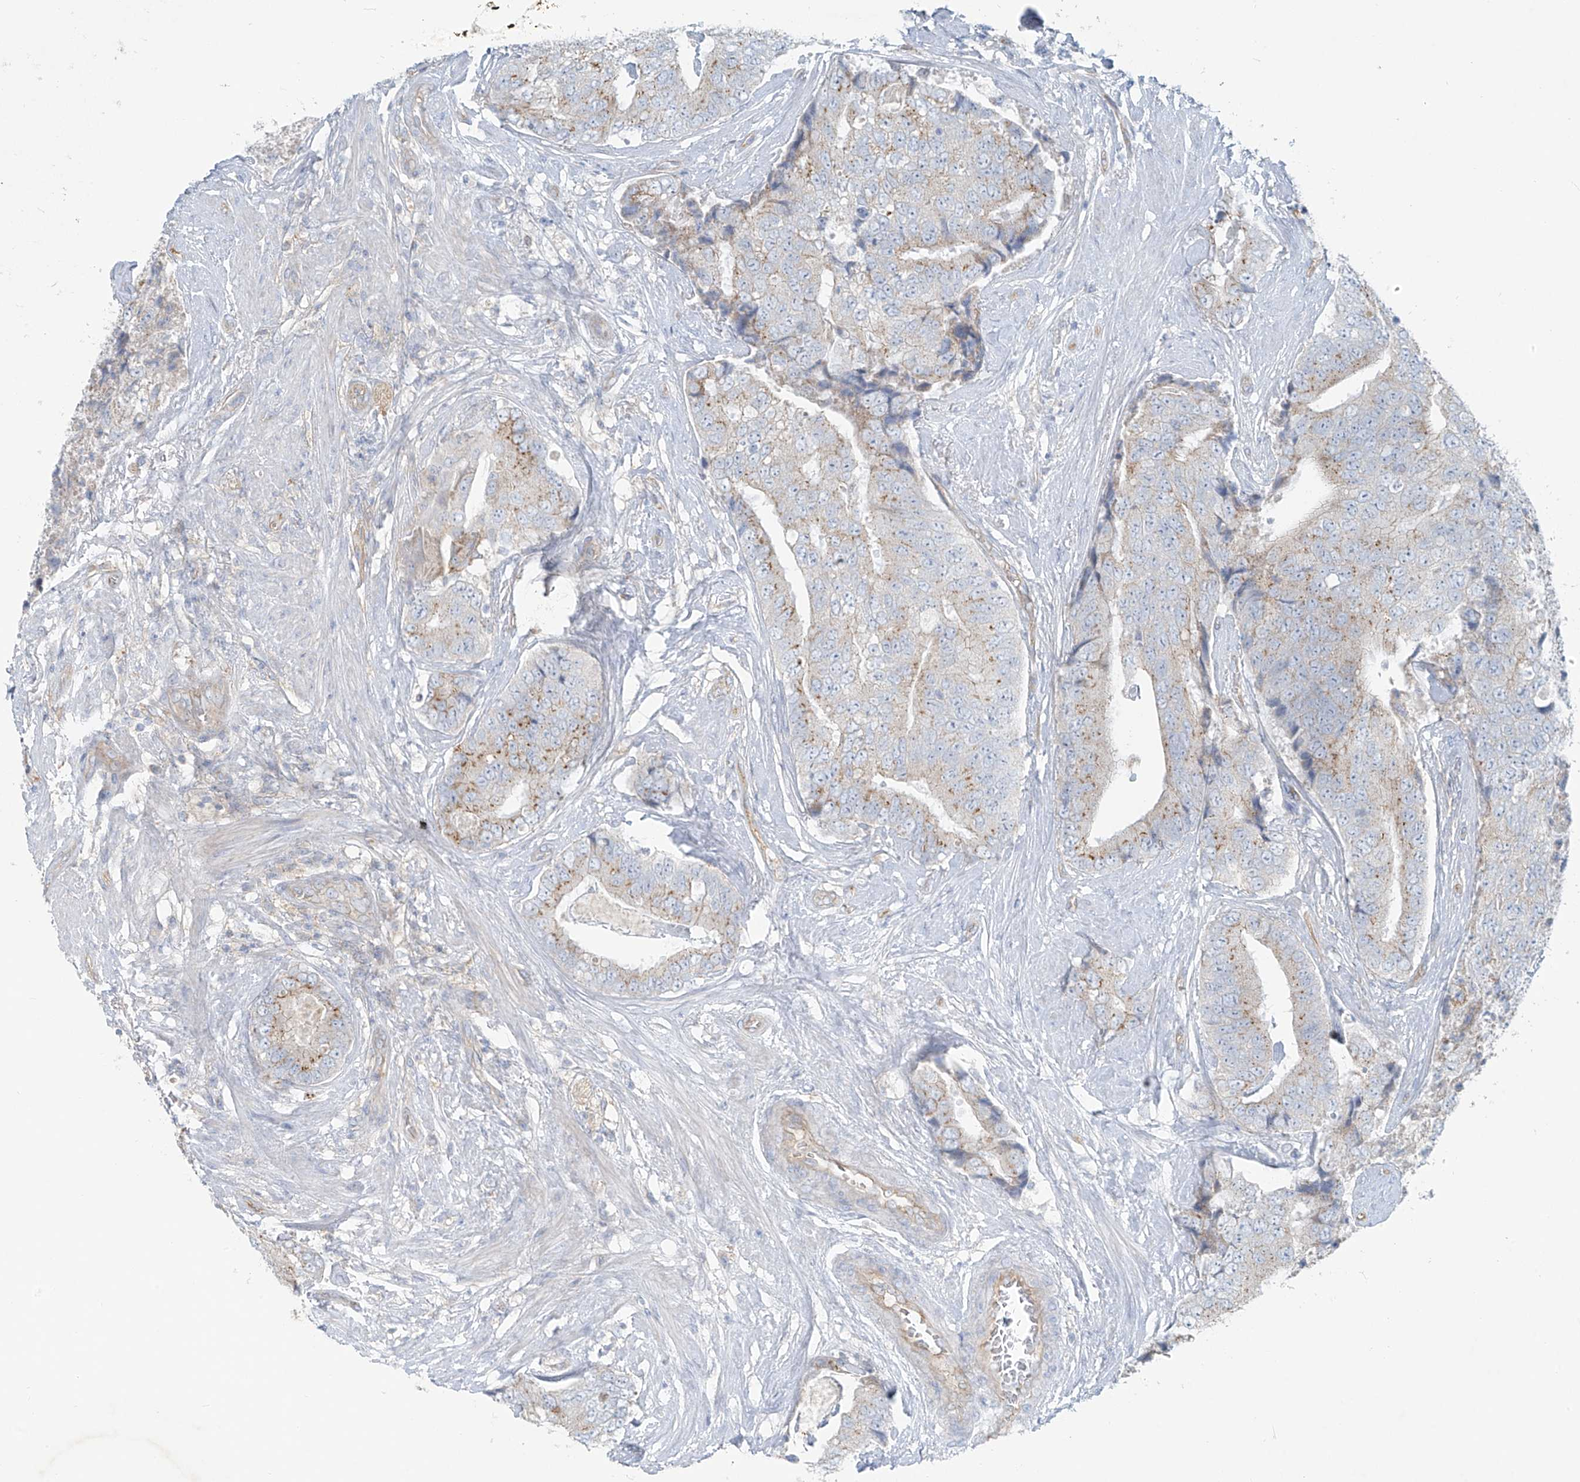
{"staining": {"intensity": "weak", "quantity": "25%-75%", "location": "cytoplasmic/membranous"}, "tissue": "prostate cancer", "cell_type": "Tumor cells", "image_type": "cancer", "snomed": [{"axis": "morphology", "description": "Adenocarcinoma, High grade"}, {"axis": "topography", "description": "Prostate"}], "caption": "Protein staining of high-grade adenocarcinoma (prostate) tissue demonstrates weak cytoplasmic/membranous positivity in approximately 25%-75% of tumor cells.", "gene": "VAMP5", "patient": {"sex": "male", "age": 70}}